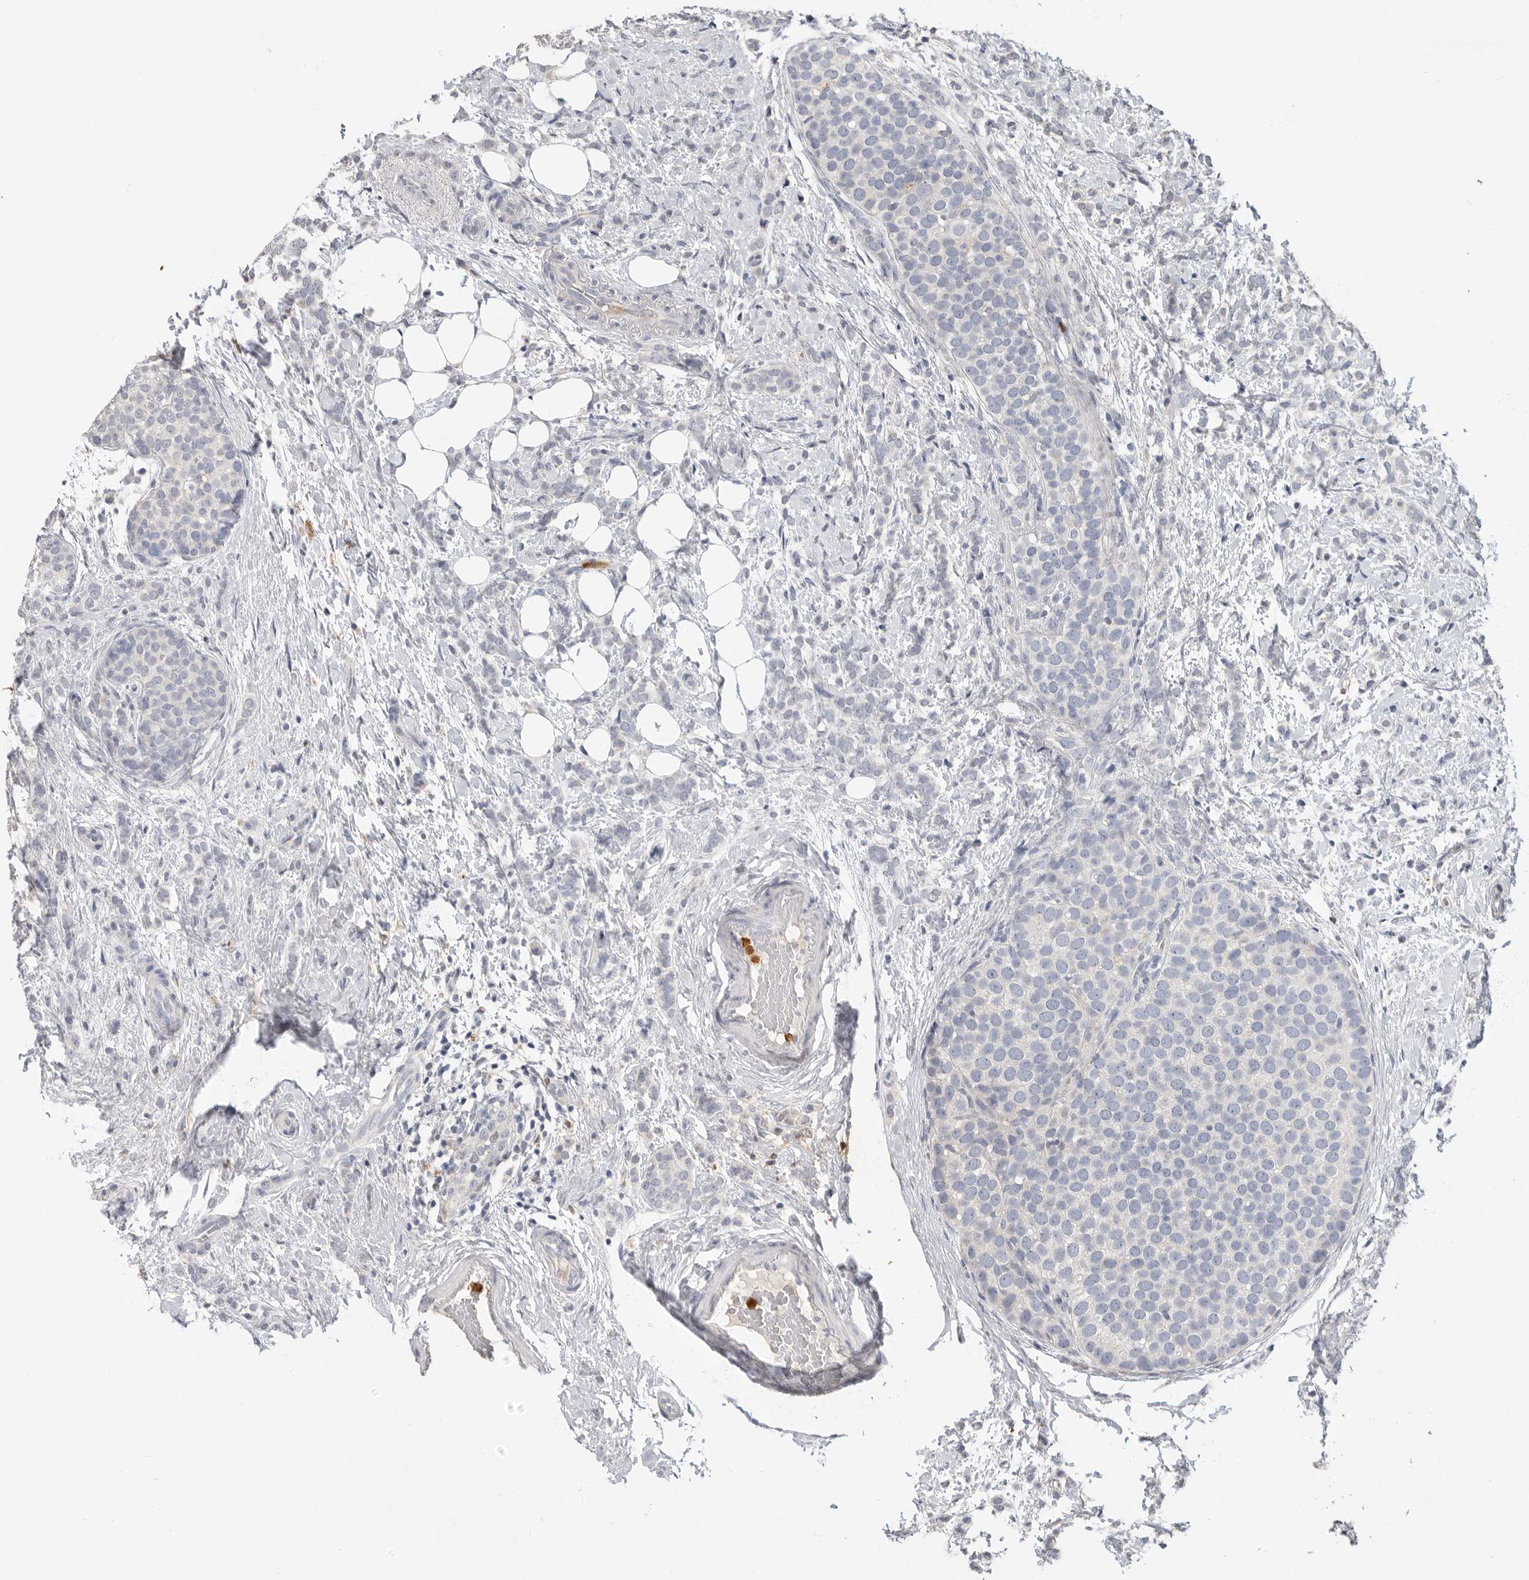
{"staining": {"intensity": "negative", "quantity": "none", "location": "none"}, "tissue": "breast cancer", "cell_type": "Tumor cells", "image_type": "cancer", "snomed": [{"axis": "morphology", "description": "Lobular carcinoma"}, {"axis": "topography", "description": "Breast"}], "caption": "This micrograph is of lobular carcinoma (breast) stained with immunohistochemistry to label a protein in brown with the nuclei are counter-stained blue. There is no expression in tumor cells.", "gene": "LTBR", "patient": {"sex": "female", "age": 50}}